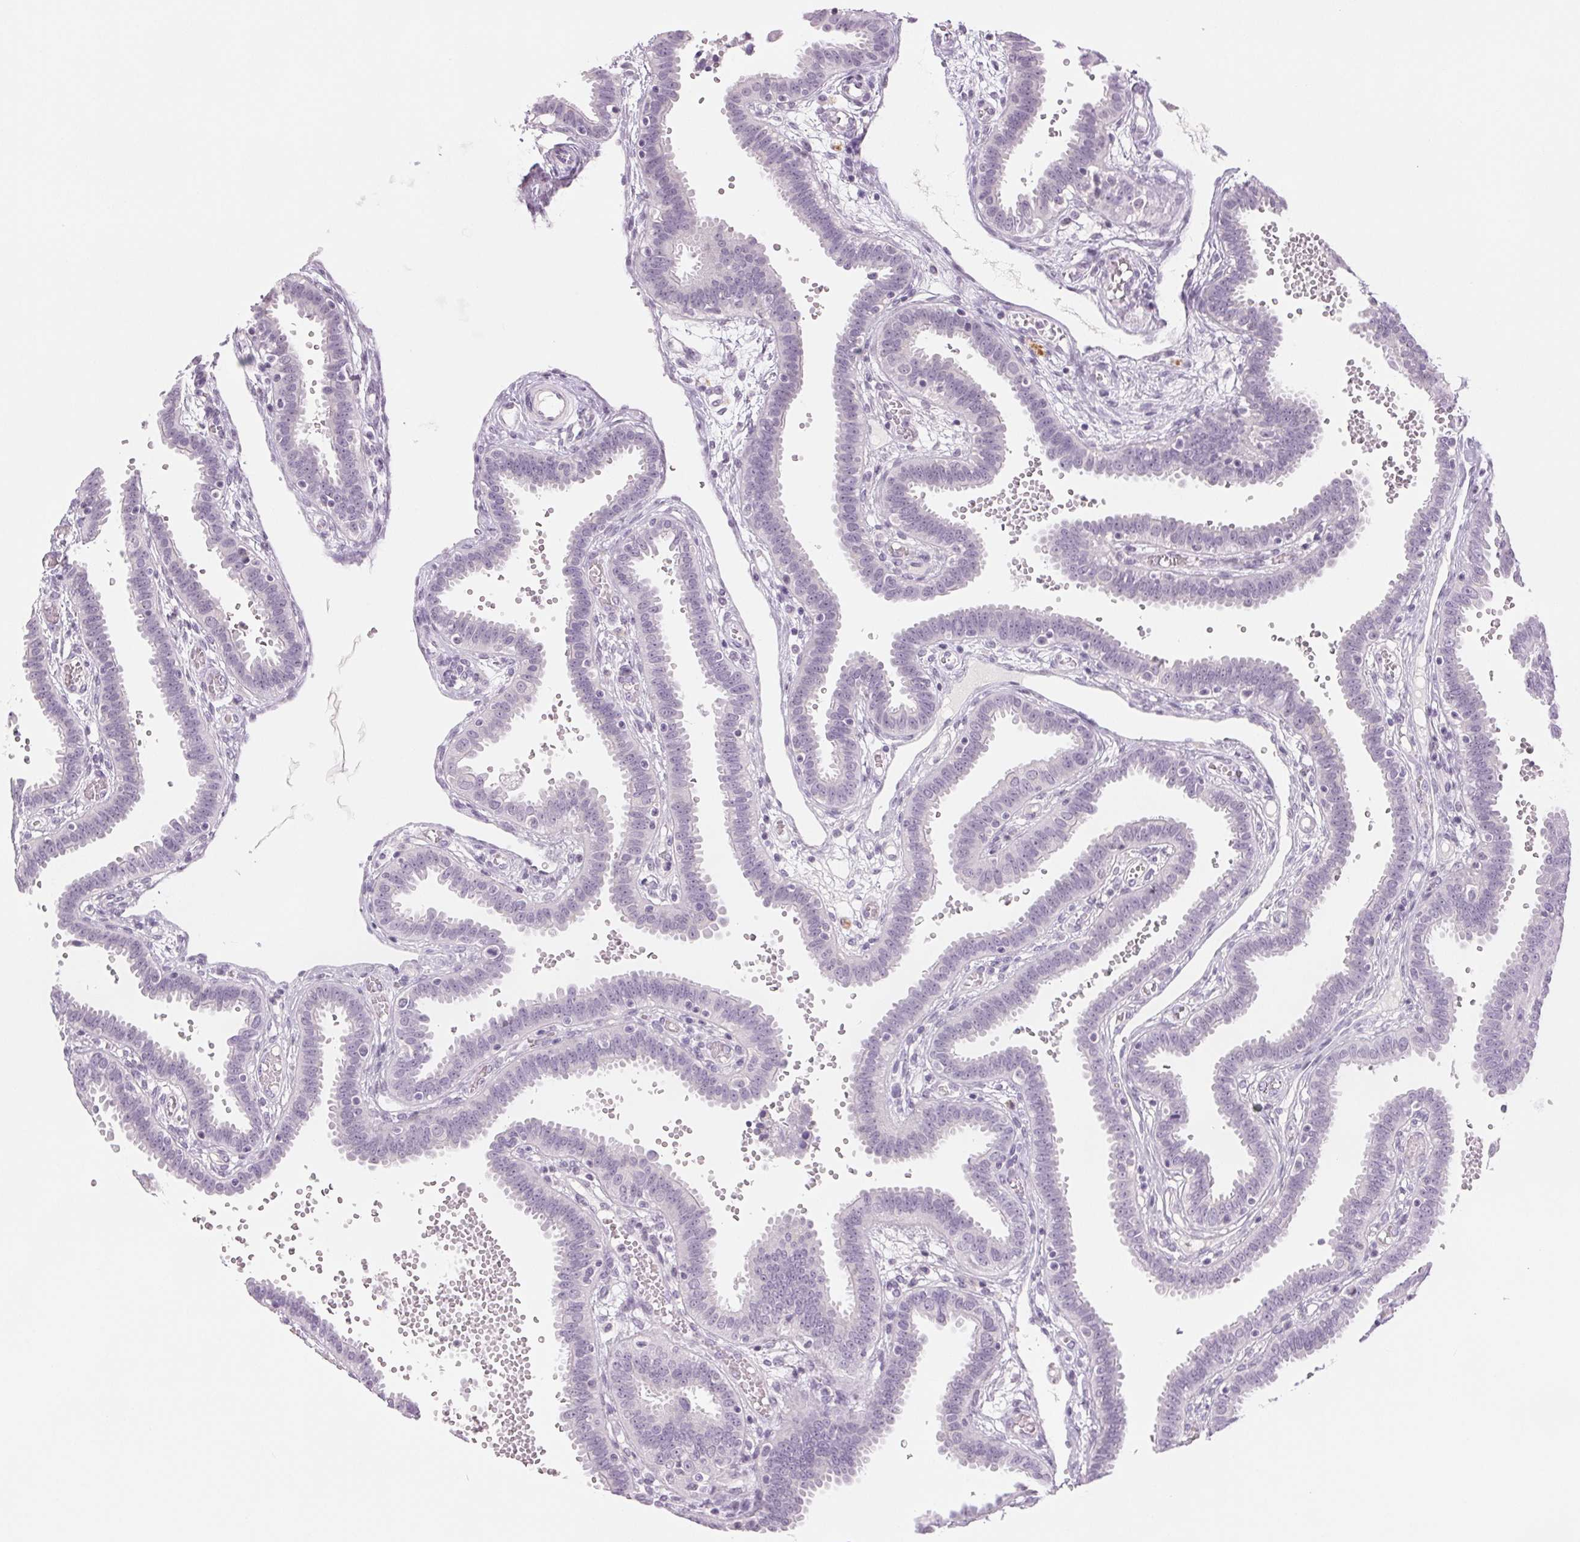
{"staining": {"intensity": "negative", "quantity": "none", "location": "none"}, "tissue": "fallopian tube", "cell_type": "Glandular cells", "image_type": "normal", "snomed": [{"axis": "morphology", "description": "Normal tissue, NOS"}, {"axis": "topography", "description": "Fallopian tube"}], "caption": "Image shows no significant protein staining in glandular cells of unremarkable fallopian tube. (DAB (3,3'-diaminobenzidine) immunohistochemistry (IHC) visualized using brightfield microscopy, high magnification).", "gene": "EHHADH", "patient": {"sex": "female", "age": 37}}